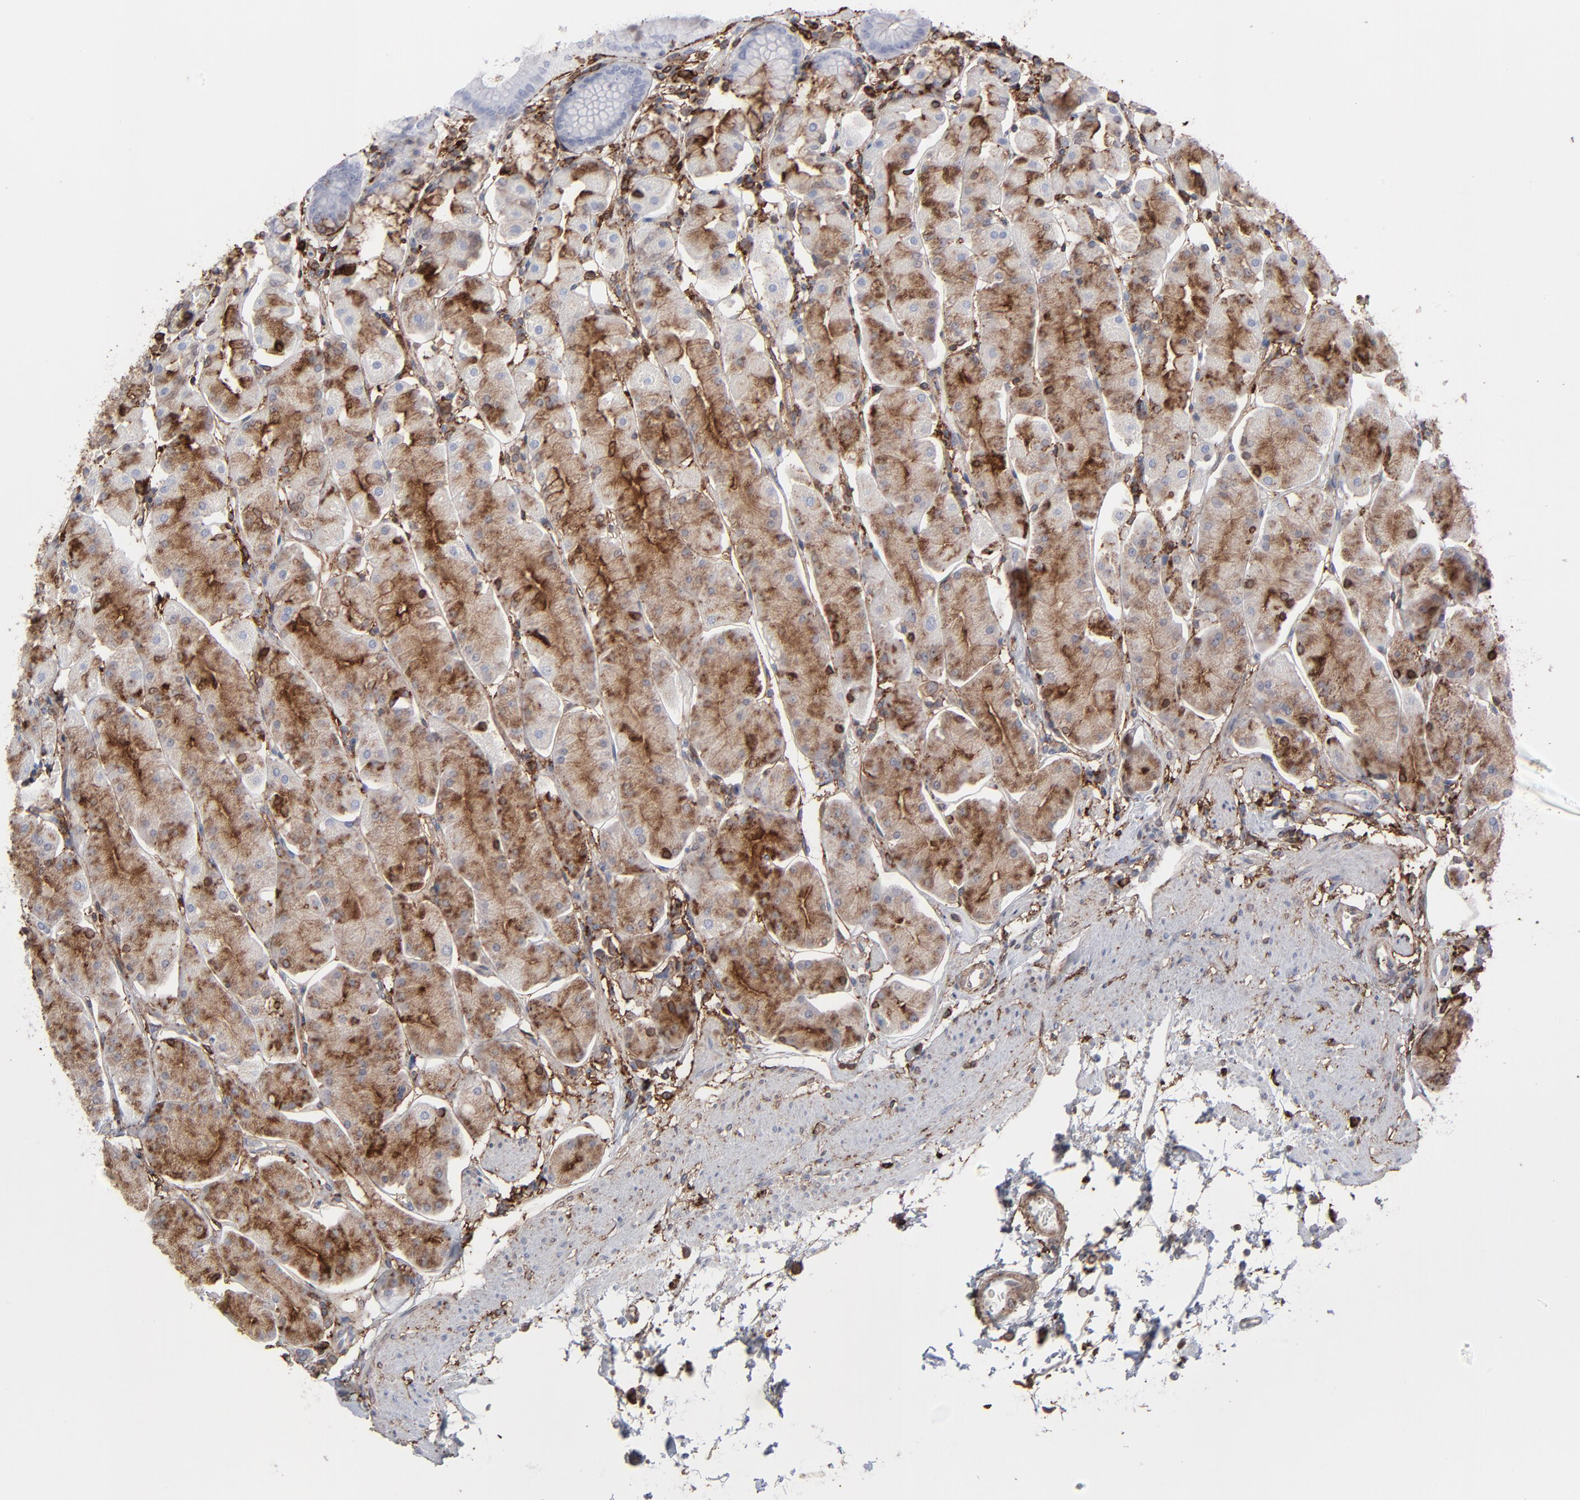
{"staining": {"intensity": "moderate", "quantity": "25%-75%", "location": "cytoplasmic/membranous"}, "tissue": "stomach", "cell_type": "Glandular cells", "image_type": "normal", "snomed": [{"axis": "morphology", "description": "Normal tissue, NOS"}, {"axis": "topography", "description": "Stomach, upper"}, {"axis": "topography", "description": "Stomach"}], "caption": "Moderate cytoplasmic/membranous positivity for a protein is seen in about 25%-75% of glandular cells of normal stomach using immunohistochemistry (IHC).", "gene": "ANXA5", "patient": {"sex": "male", "age": 76}}